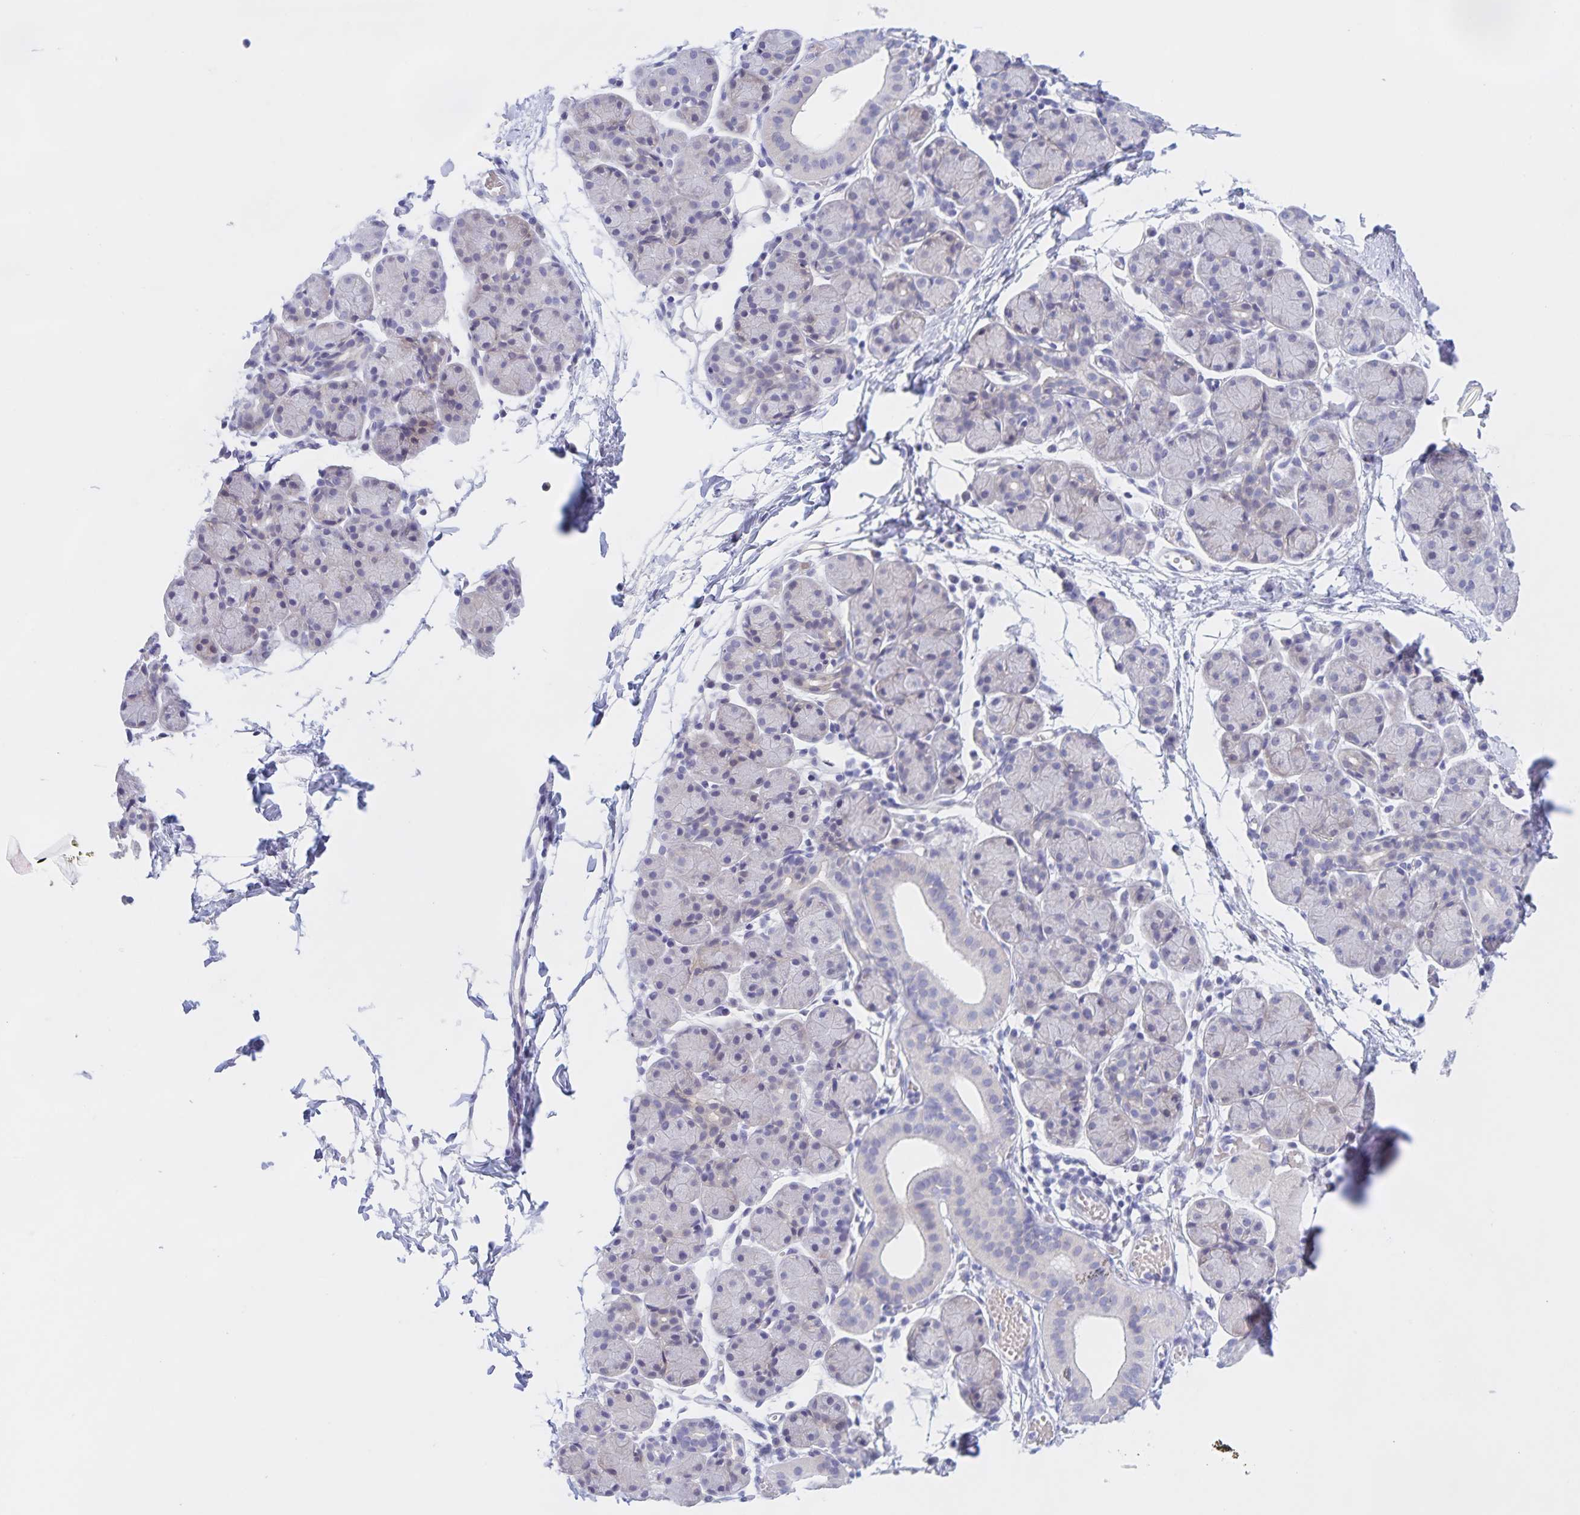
{"staining": {"intensity": "negative", "quantity": "none", "location": "none"}, "tissue": "salivary gland", "cell_type": "Glandular cells", "image_type": "normal", "snomed": [{"axis": "morphology", "description": "Normal tissue, NOS"}, {"axis": "morphology", "description": "Inflammation, NOS"}, {"axis": "topography", "description": "Lymph node"}, {"axis": "topography", "description": "Salivary gland"}], "caption": "A high-resolution histopathology image shows IHC staining of benign salivary gland, which demonstrates no significant staining in glandular cells.", "gene": "DMGDH", "patient": {"sex": "male", "age": 3}}